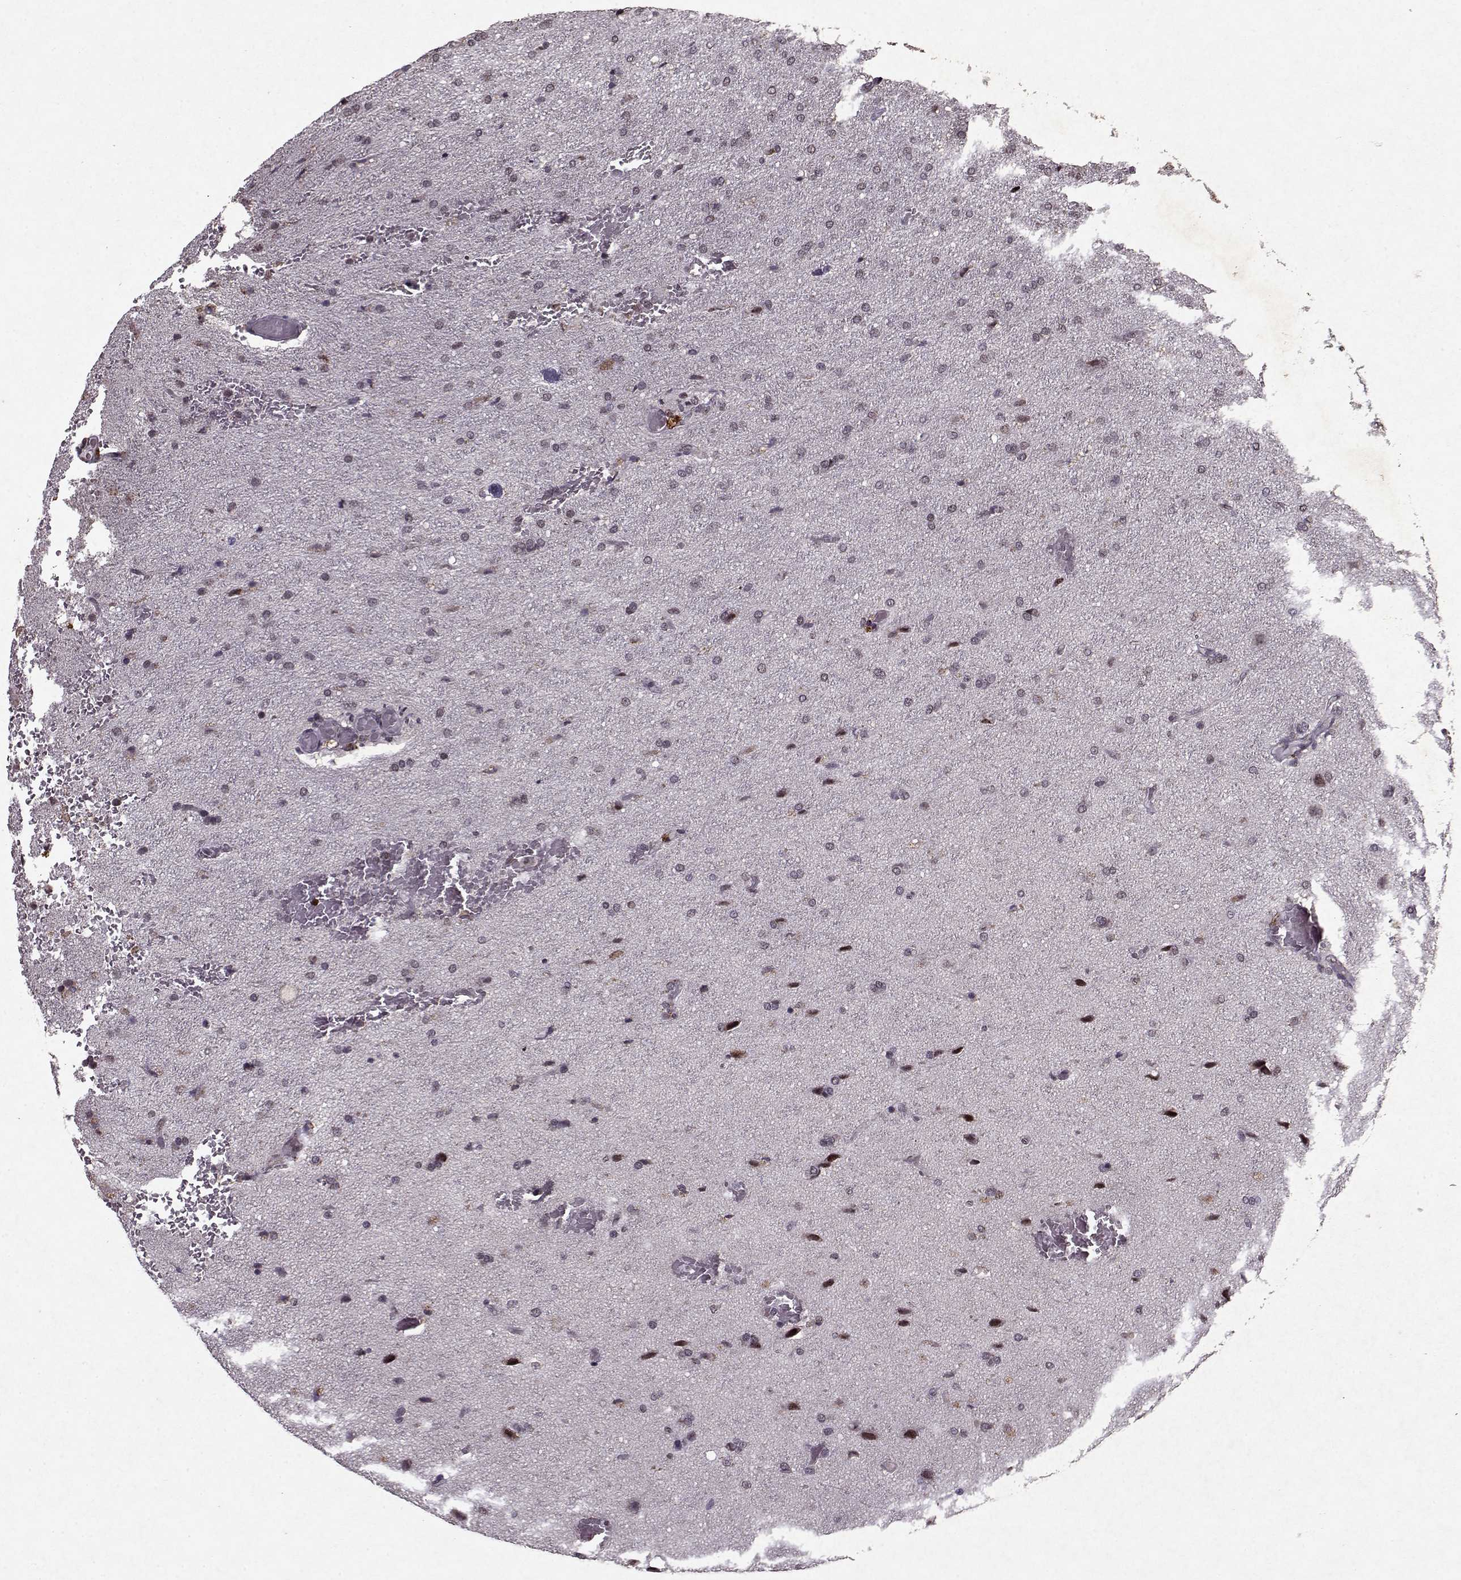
{"staining": {"intensity": "negative", "quantity": "none", "location": "none"}, "tissue": "glioma", "cell_type": "Tumor cells", "image_type": "cancer", "snomed": [{"axis": "morphology", "description": "Glioma, malignant, High grade"}, {"axis": "topography", "description": "Brain"}], "caption": "Human malignant glioma (high-grade) stained for a protein using immunohistochemistry (IHC) displays no expression in tumor cells.", "gene": "PSMA7", "patient": {"sex": "male", "age": 68}}